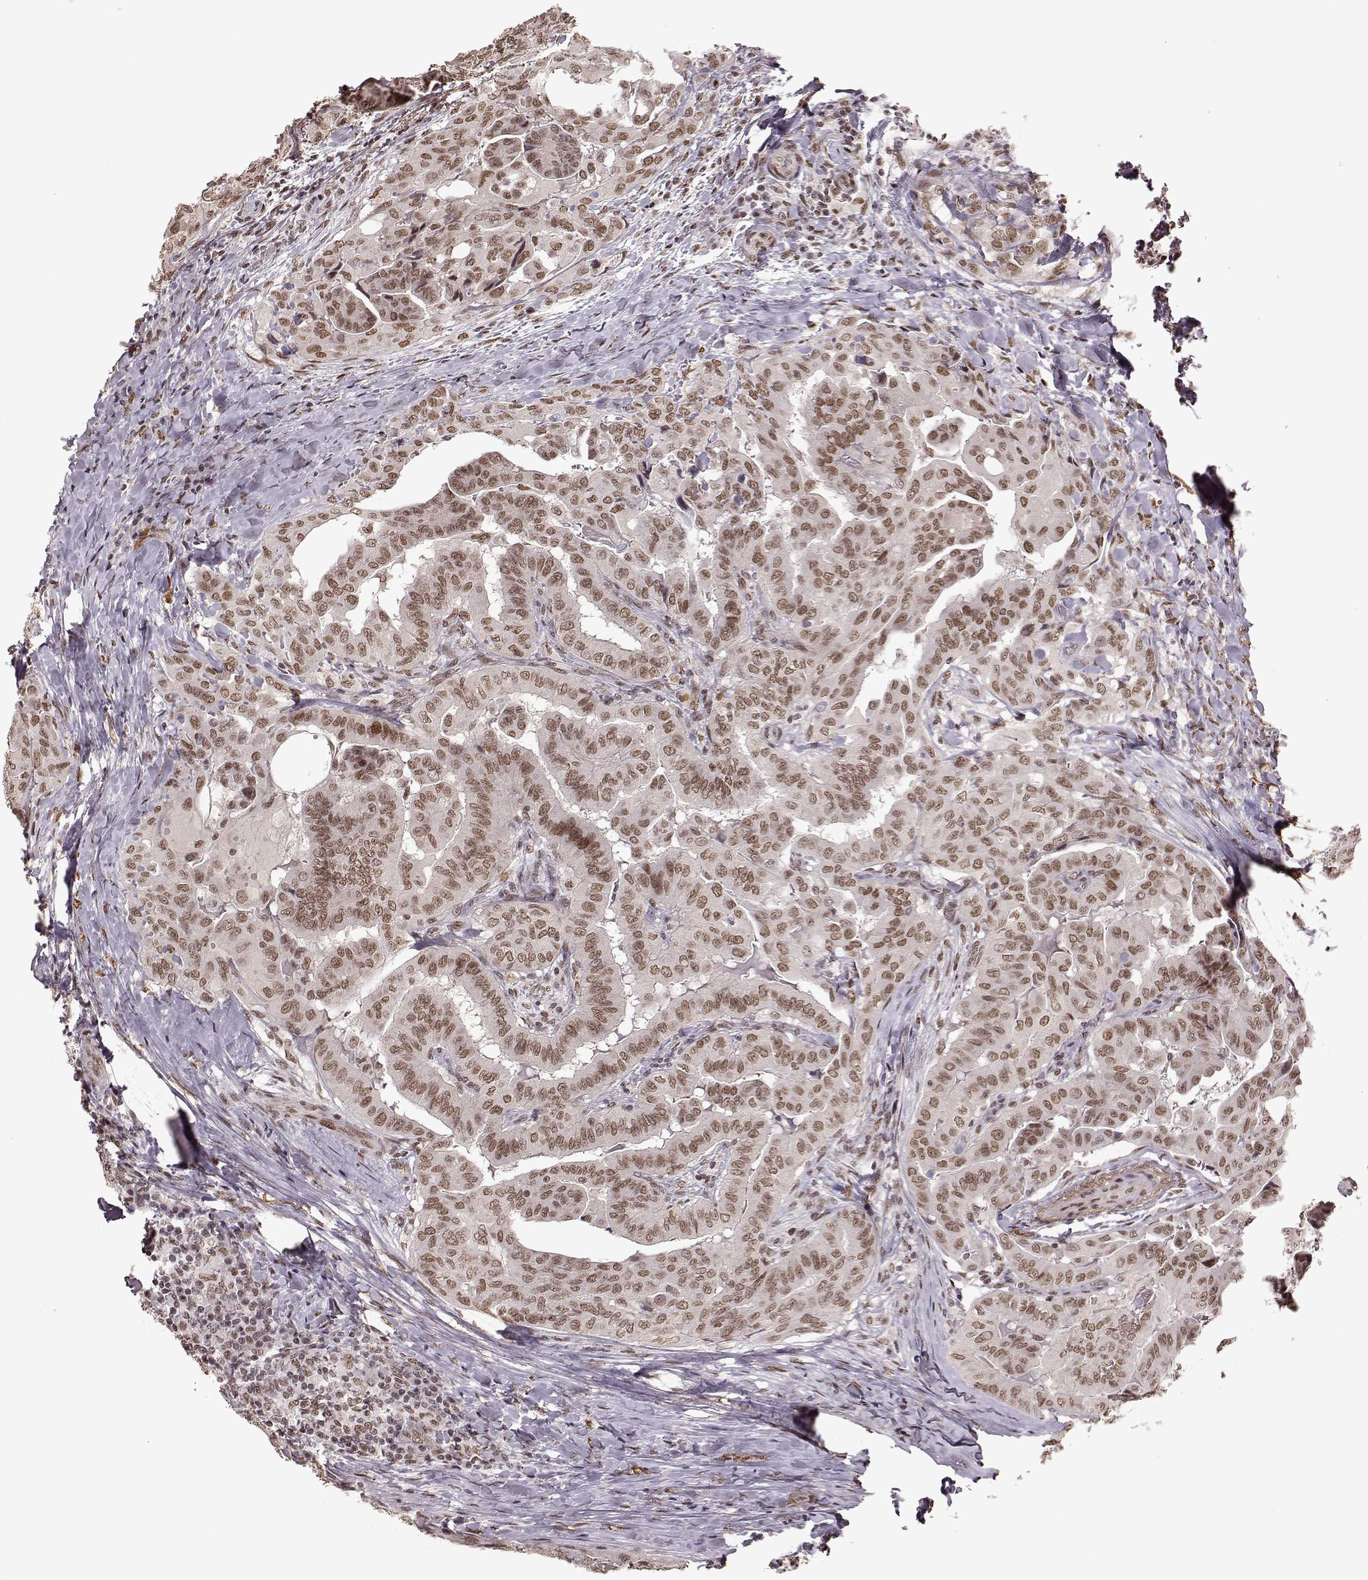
{"staining": {"intensity": "weak", "quantity": ">75%", "location": "nuclear"}, "tissue": "thyroid cancer", "cell_type": "Tumor cells", "image_type": "cancer", "snomed": [{"axis": "morphology", "description": "Papillary adenocarcinoma, NOS"}, {"axis": "topography", "description": "Thyroid gland"}], "caption": "The photomicrograph reveals staining of thyroid papillary adenocarcinoma, revealing weak nuclear protein staining (brown color) within tumor cells.", "gene": "RRAGD", "patient": {"sex": "female", "age": 68}}